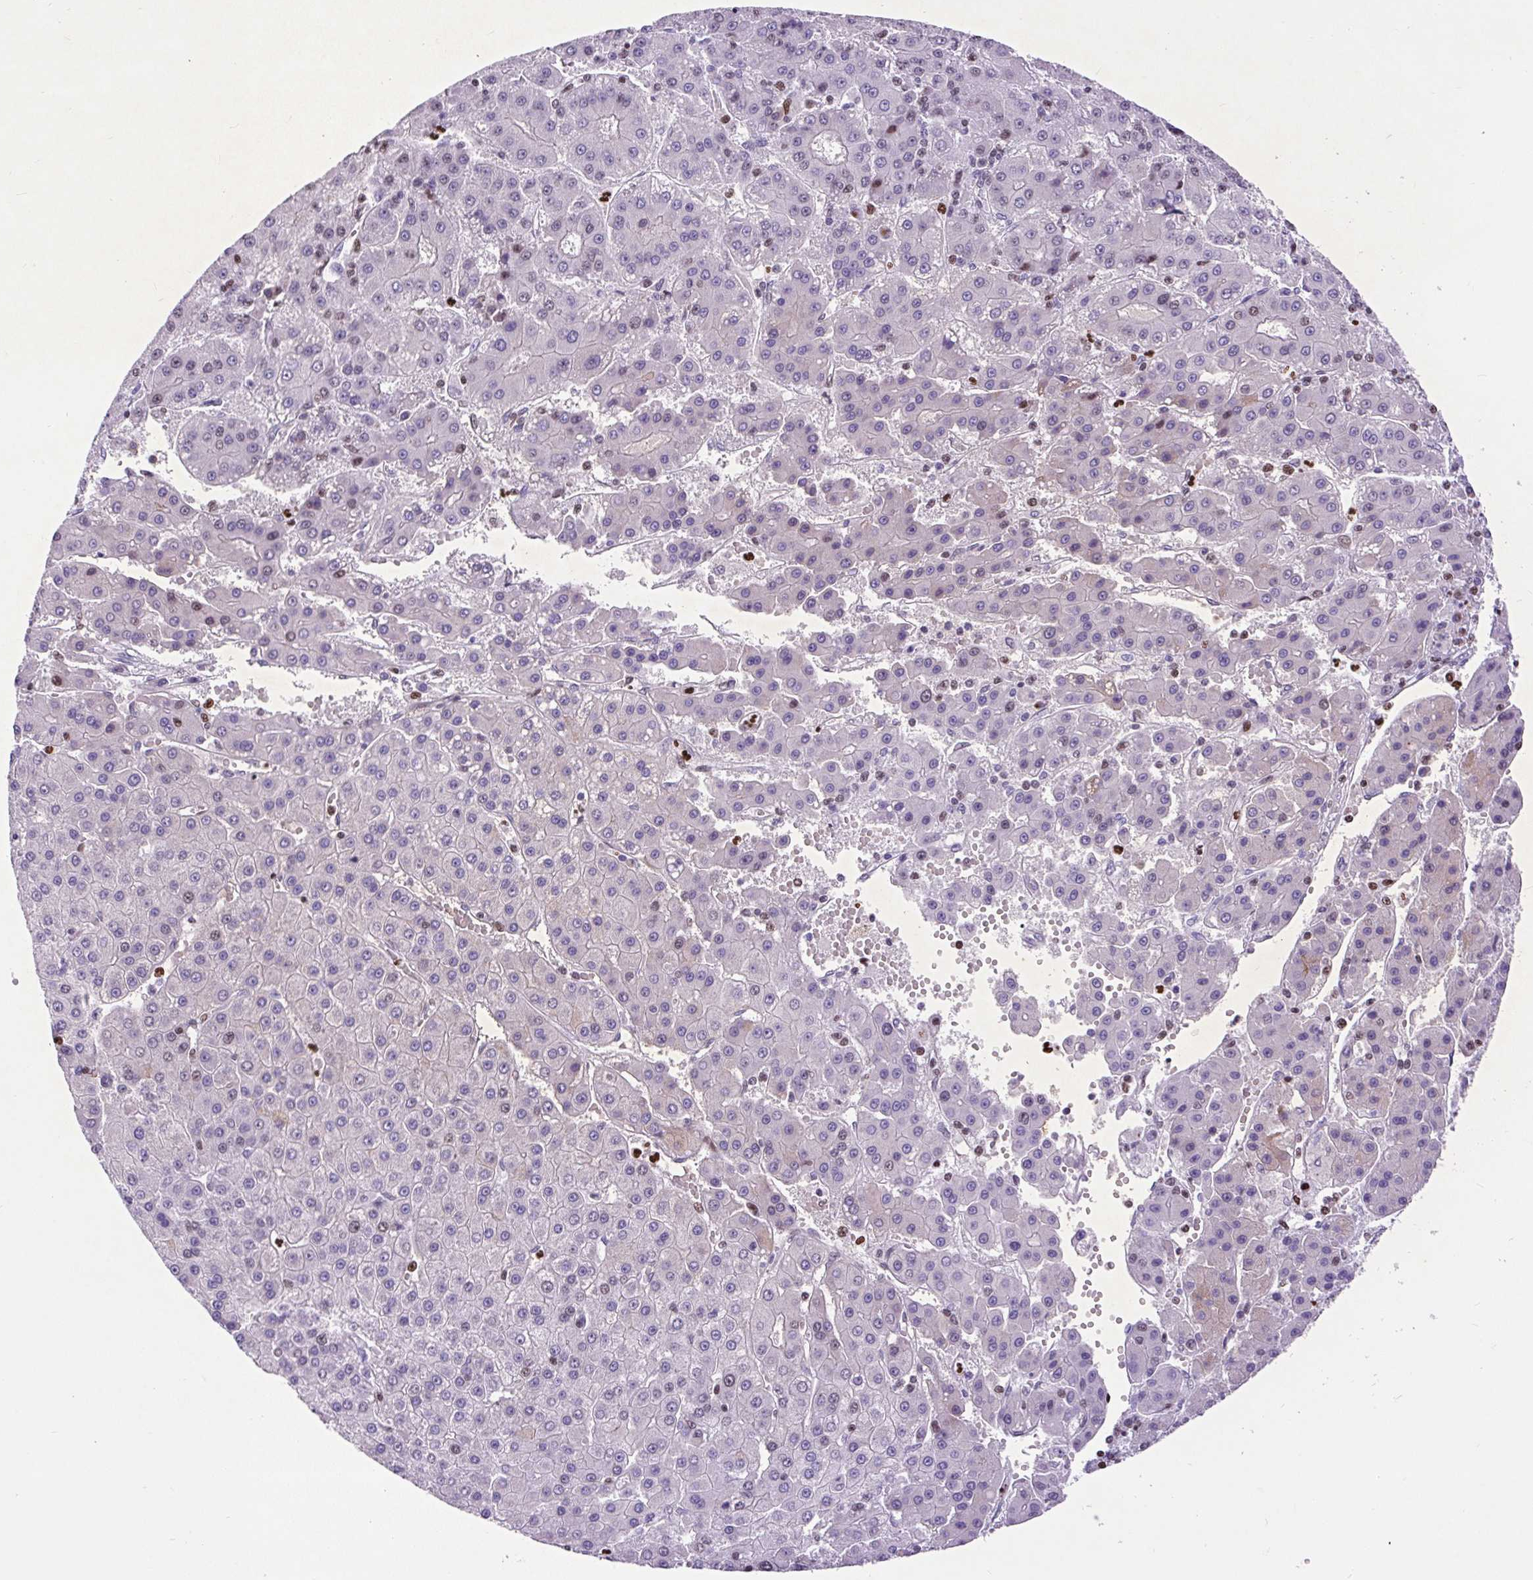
{"staining": {"intensity": "negative", "quantity": "none", "location": "none"}, "tissue": "liver cancer", "cell_type": "Tumor cells", "image_type": "cancer", "snomed": [{"axis": "morphology", "description": "Carcinoma, Hepatocellular, NOS"}, {"axis": "topography", "description": "Liver"}], "caption": "Hepatocellular carcinoma (liver) stained for a protein using immunohistochemistry exhibits no expression tumor cells.", "gene": "SPC24", "patient": {"sex": "male", "age": 76}}